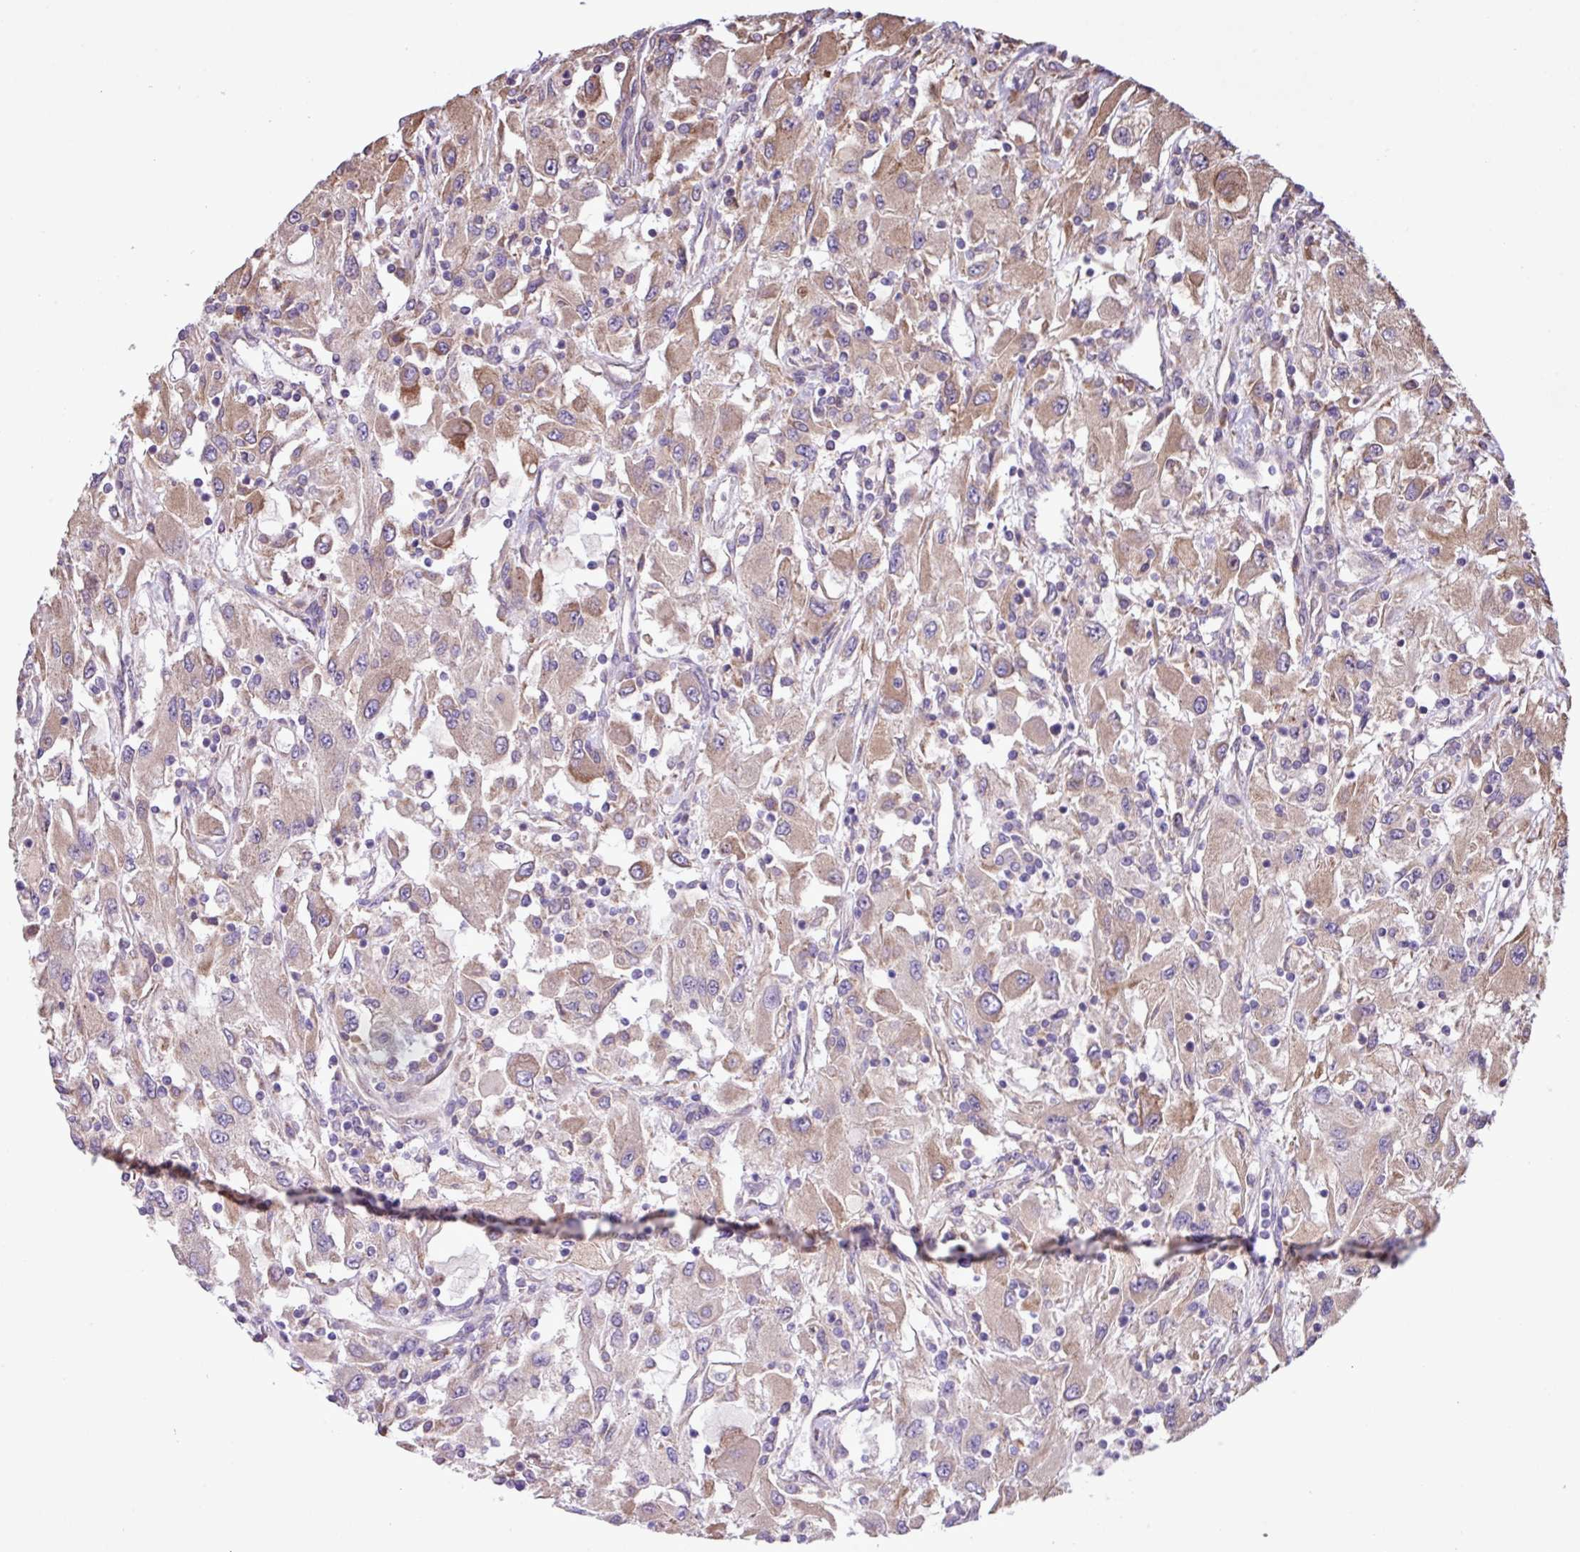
{"staining": {"intensity": "moderate", "quantity": "25%-75%", "location": "cytoplasmic/membranous"}, "tissue": "renal cancer", "cell_type": "Tumor cells", "image_type": "cancer", "snomed": [{"axis": "morphology", "description": "Adenocarcinoma, NOS"}, {"axis": "topography", "description": "Kidney"}], "caption": "Adenocarcinoma (renal) tissue demonstrates moderate cytoplasmic/membranous positivity in about 25%-75% of tumor cells", "gene": "MEGF6", "patient": {"sex": "female", "age": 67}}